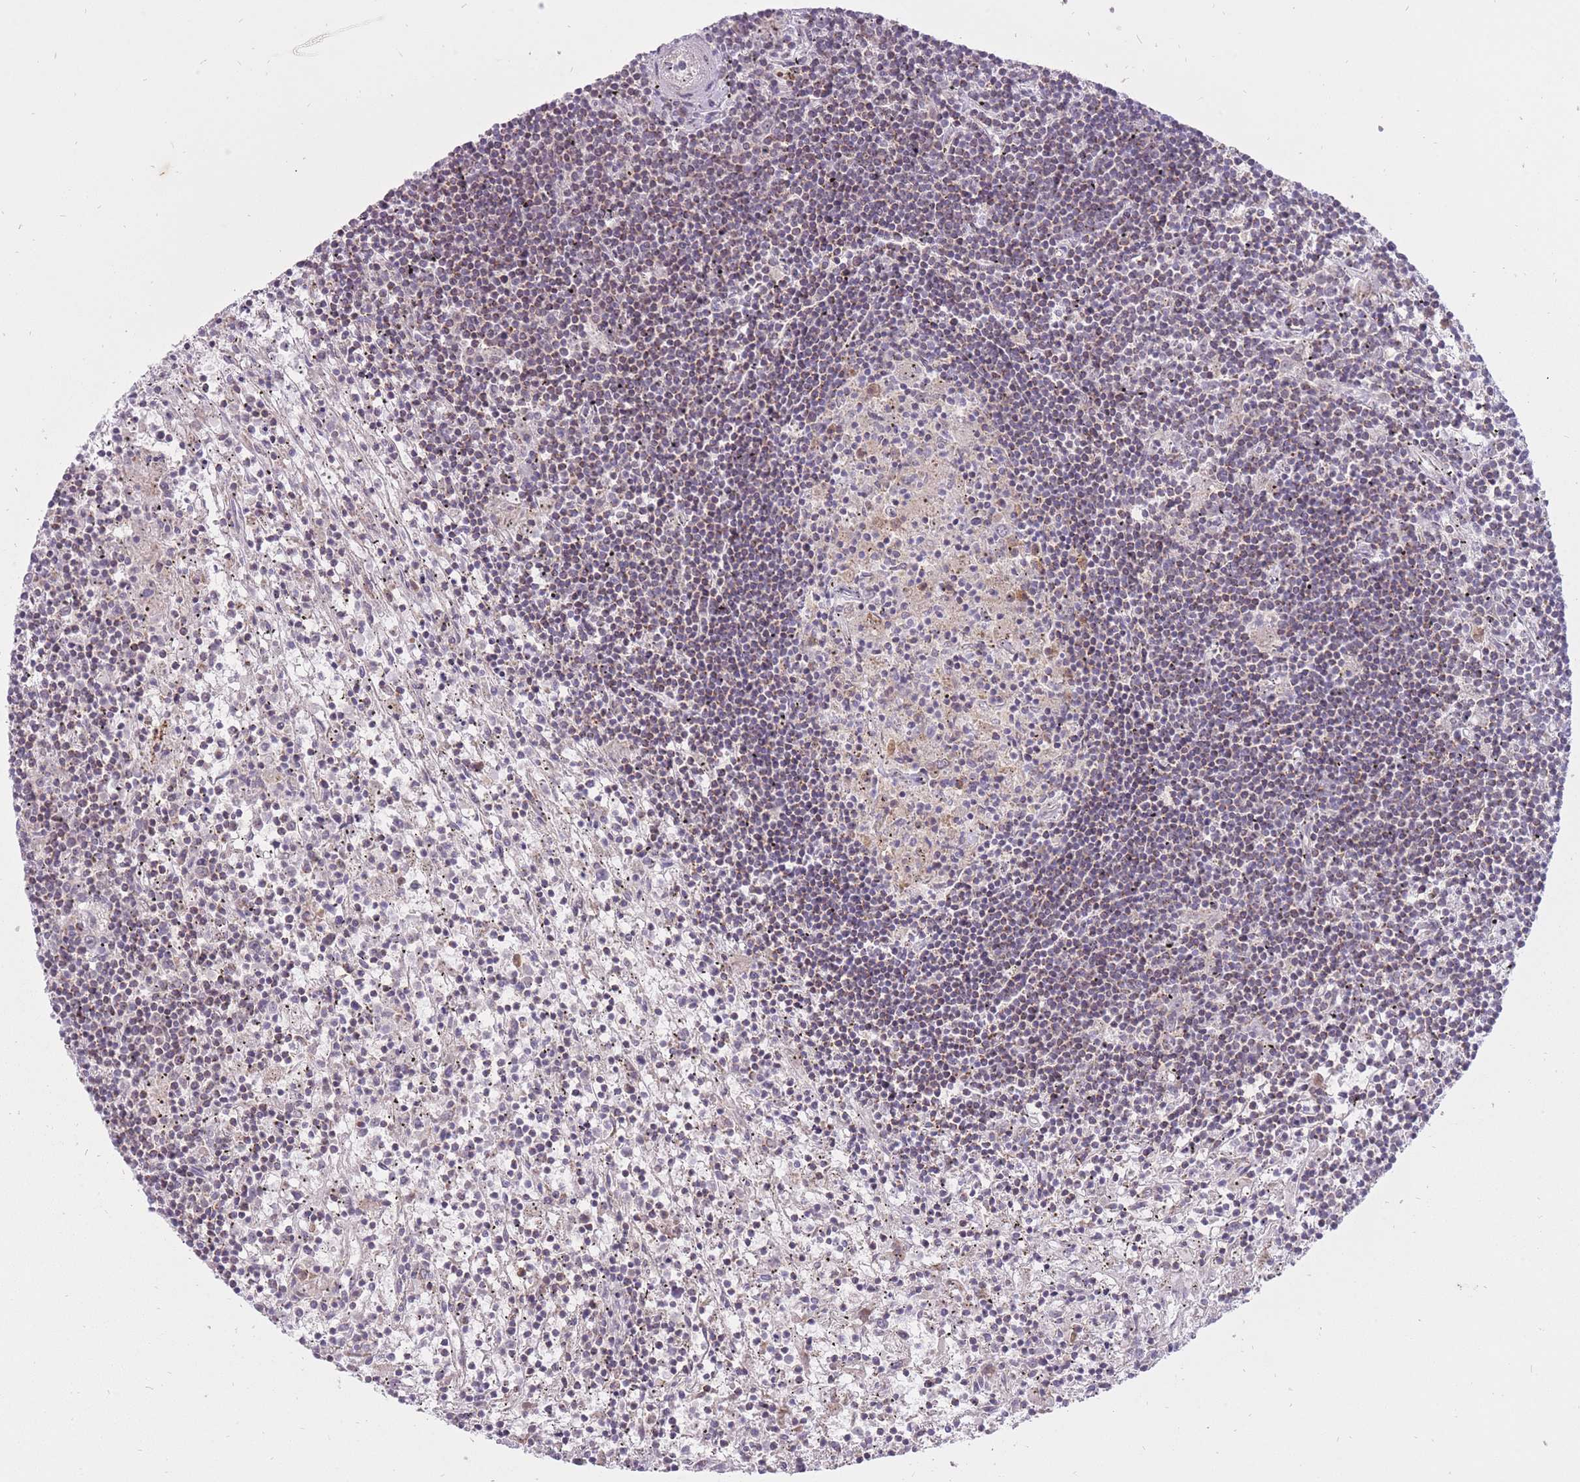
{"staining": {"intensity": "negative", "quantity": "none", "location": "none"}, "tissue": "lymphoma", "cell_type": "Tumor cells", "image_type": "cancer", "snomed": [{"axis": "morphology", "description": "Malignant lymphoma, non-Hodgkin's type, Low grade"}, {"axis": "topography", "description": "Spleen"}], "caption": "A high-resolution histopathology image shows immunohistochemistry staining of lymphoma, which demonstrates no significant positivity in tumor cells. (Stains: DAB immunohistochemistry (IHC) with hematoxylin counter stain, Microscopy: brightfield microscopy at high magnification).", "gene": "LIN7C", "patient": {"sex": "male", "age": 76}}